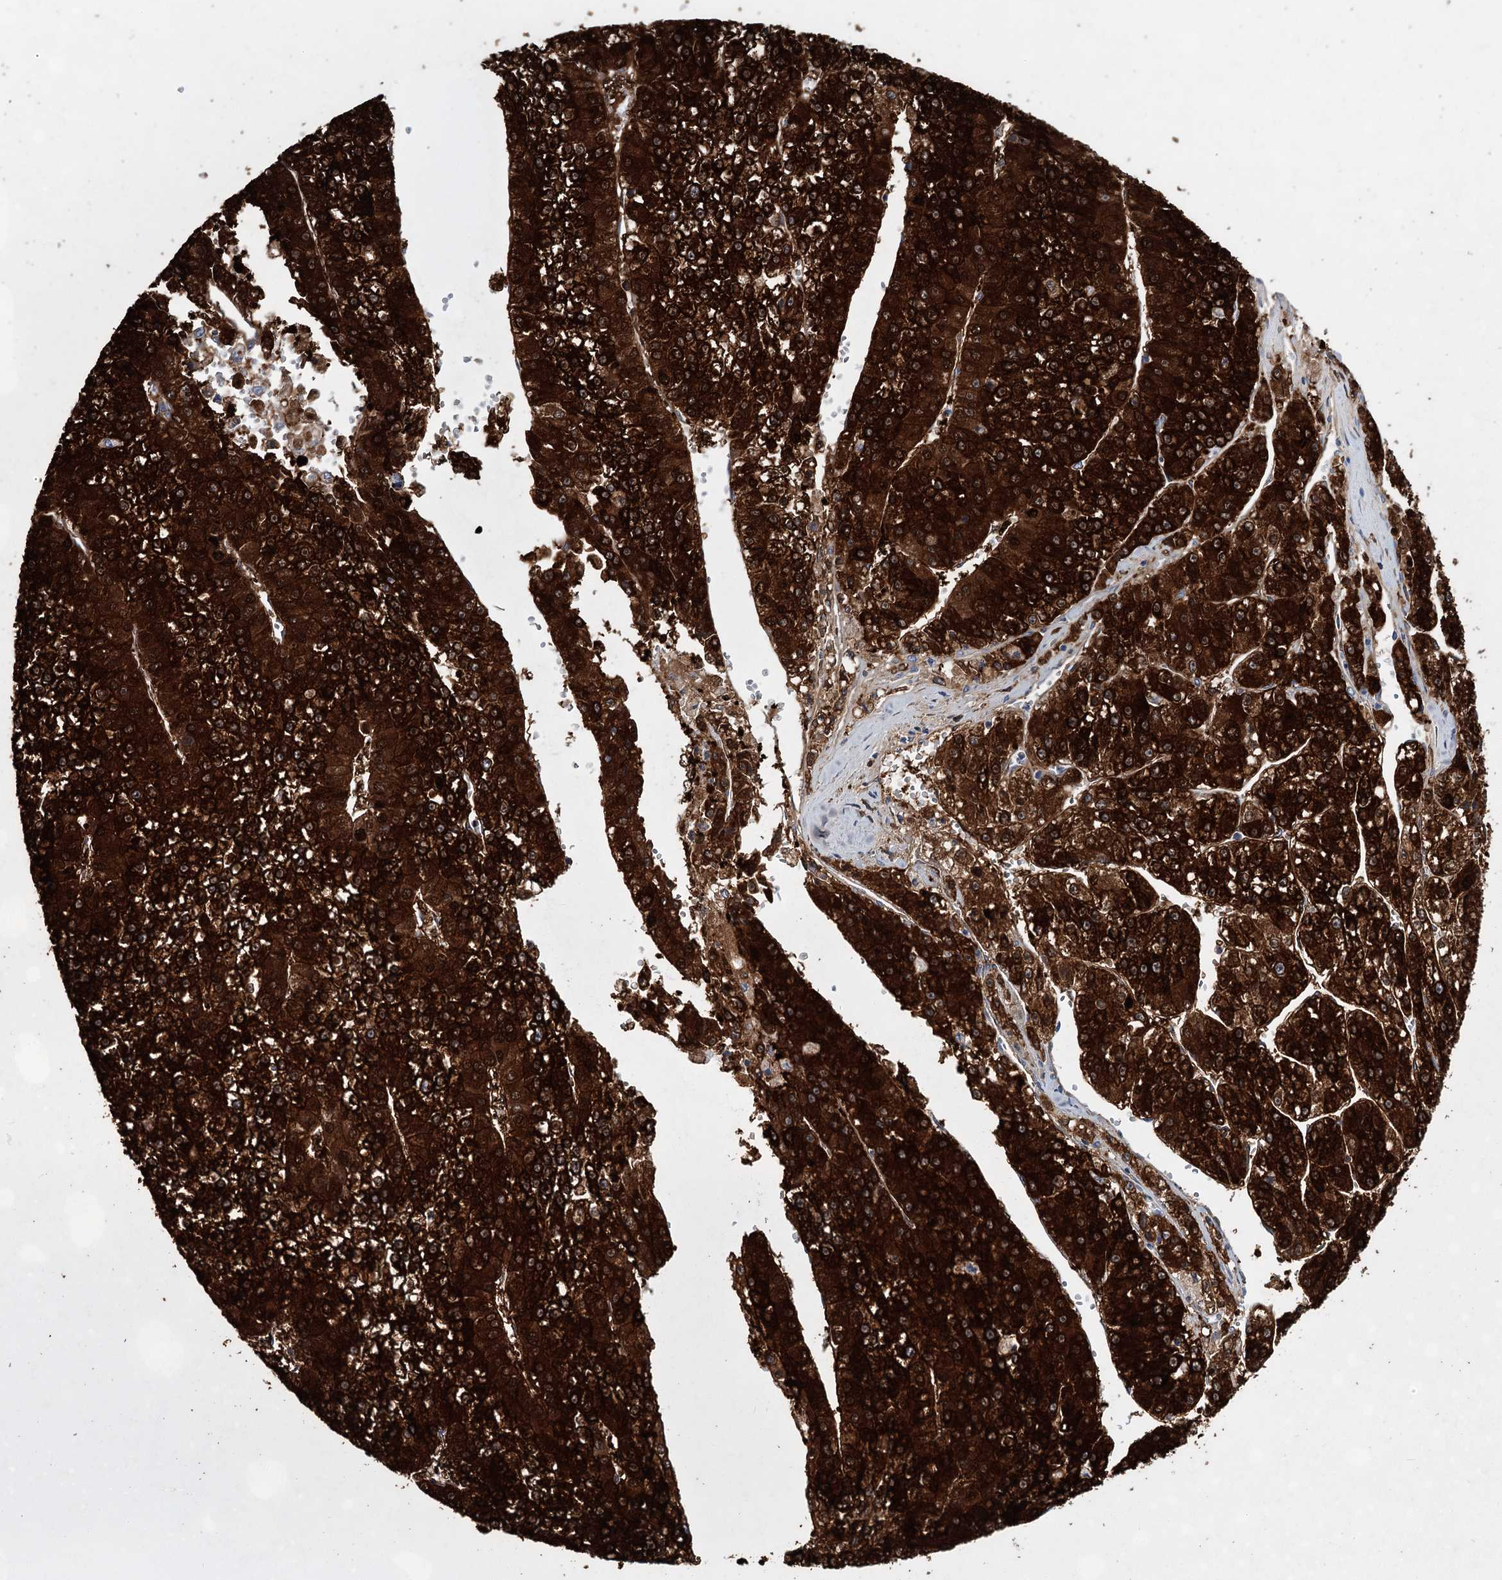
{"staining": {"intensity": "strong", "quantity": ">75%", "location": "cytoplasmic/membranous"}, "tissue": "liver cancer", "cell_type": "Tumor cells", "image_type": "cancer", "snomed": [{"axis": "morphology", "description": "Carcinoma, Hepatocellular, NOS"}, {"axis": "topography", "description": "Liver"}], "caption": "Protein staining of liver cancer (hepatocellular carcinoma) tissue exhibits strong cytoplasmic/membranous expression in about >75% of tumor cells.", "gene": "UGDH", "patient": {"sex": "female", "age": 73}}